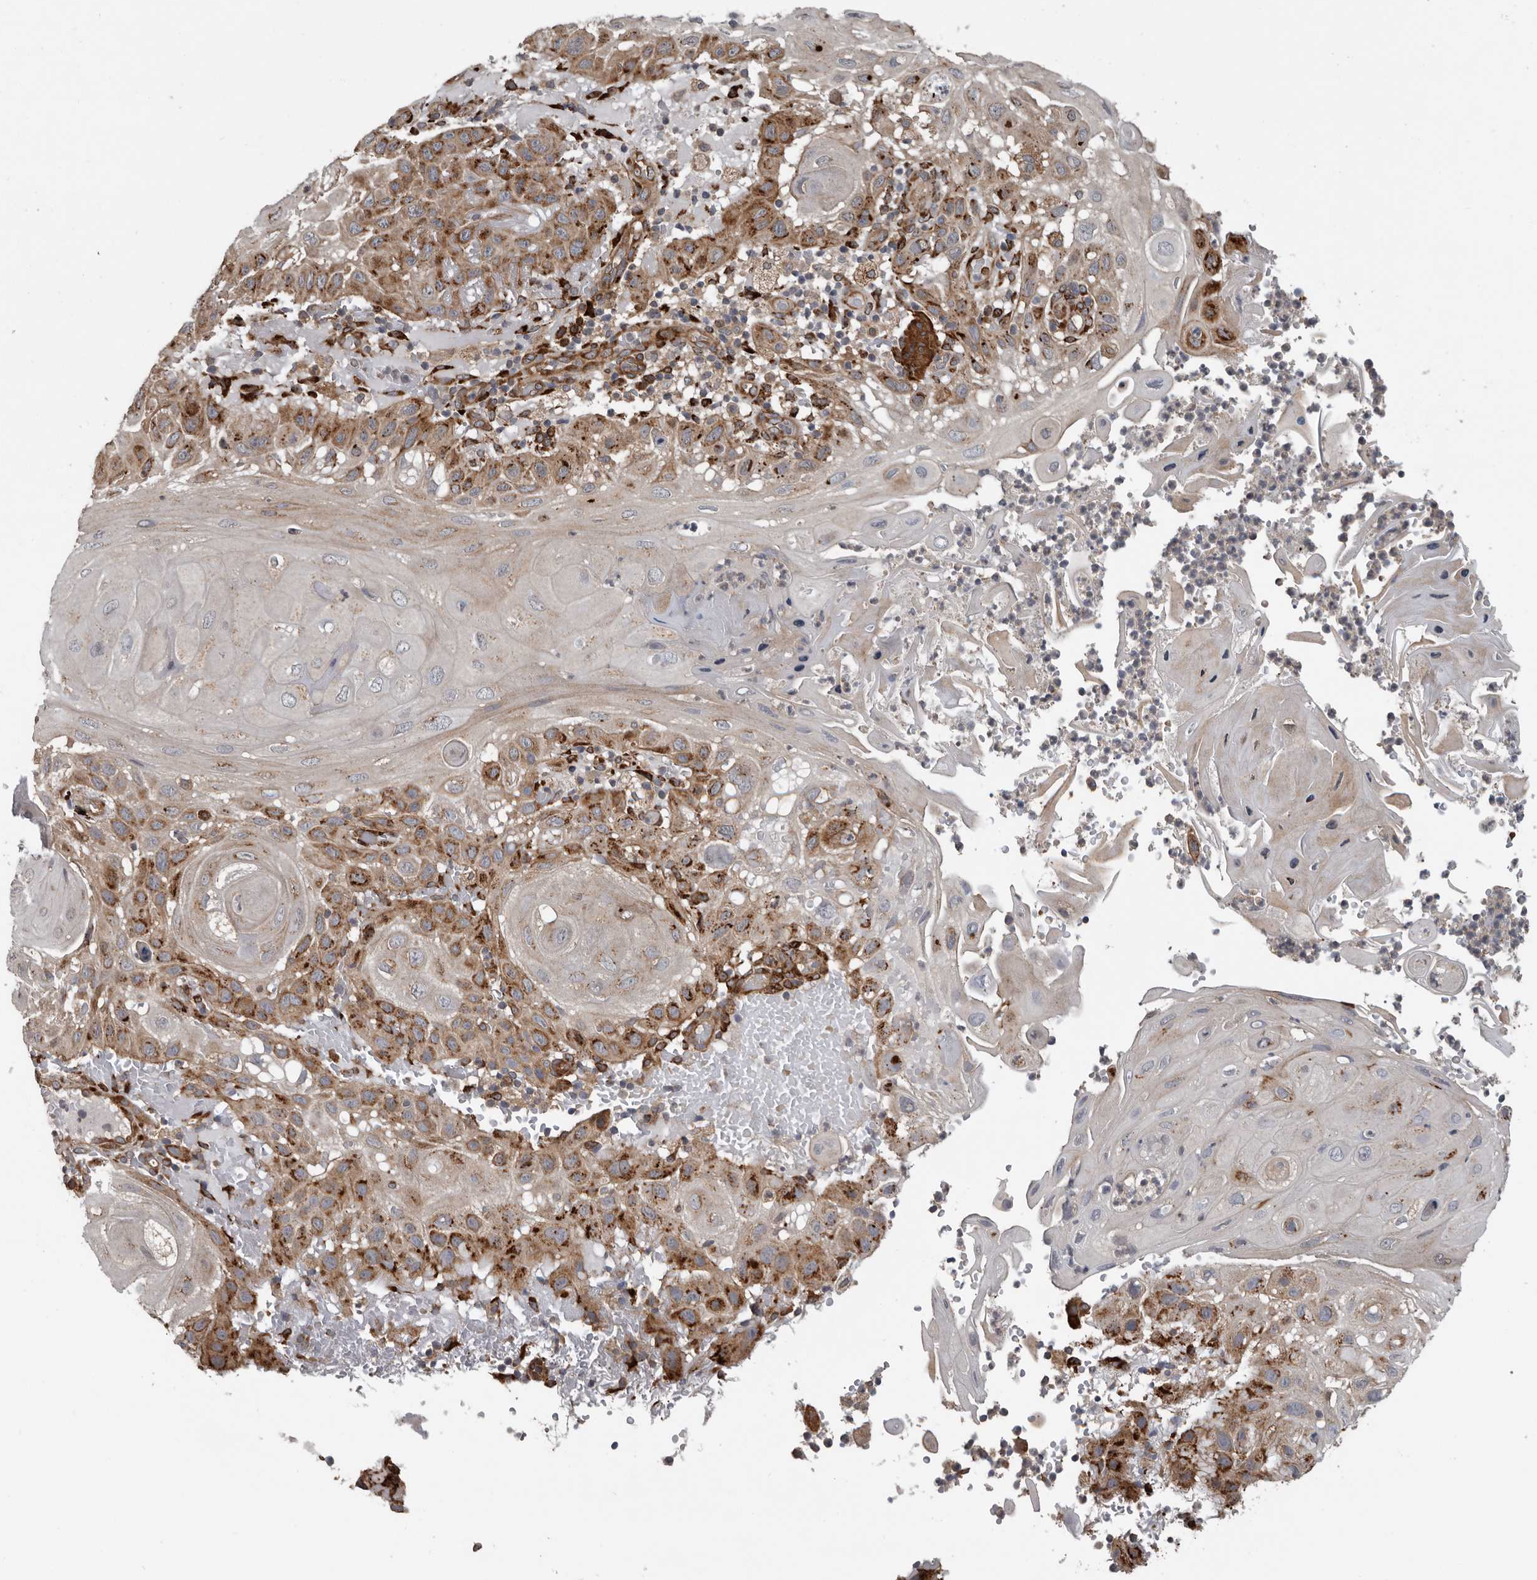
{"staining": {"intensity": "strong", "quantity": "25%-75%", "location": "cytoplasmic/membranous"}, "tissue": "skin cancer", "cell_type": "Tumor cells", "image_type": "cancer", "snomed": [{"axis": "morphology", "description": "Normal tissue, NOS"}, {"axis": "morphology", "description": "Squamous cell carcinoma, NOS"}, {"axis": "topography", "description": "Skin"}], "caption": "A high amount of strong cytoplasmic/membranous staining is appreciated in about 25%-75% of tumor cells in skin cancer tissue.", "gene": "CEP350", "patient": {"sex": "female", "age": 96}}